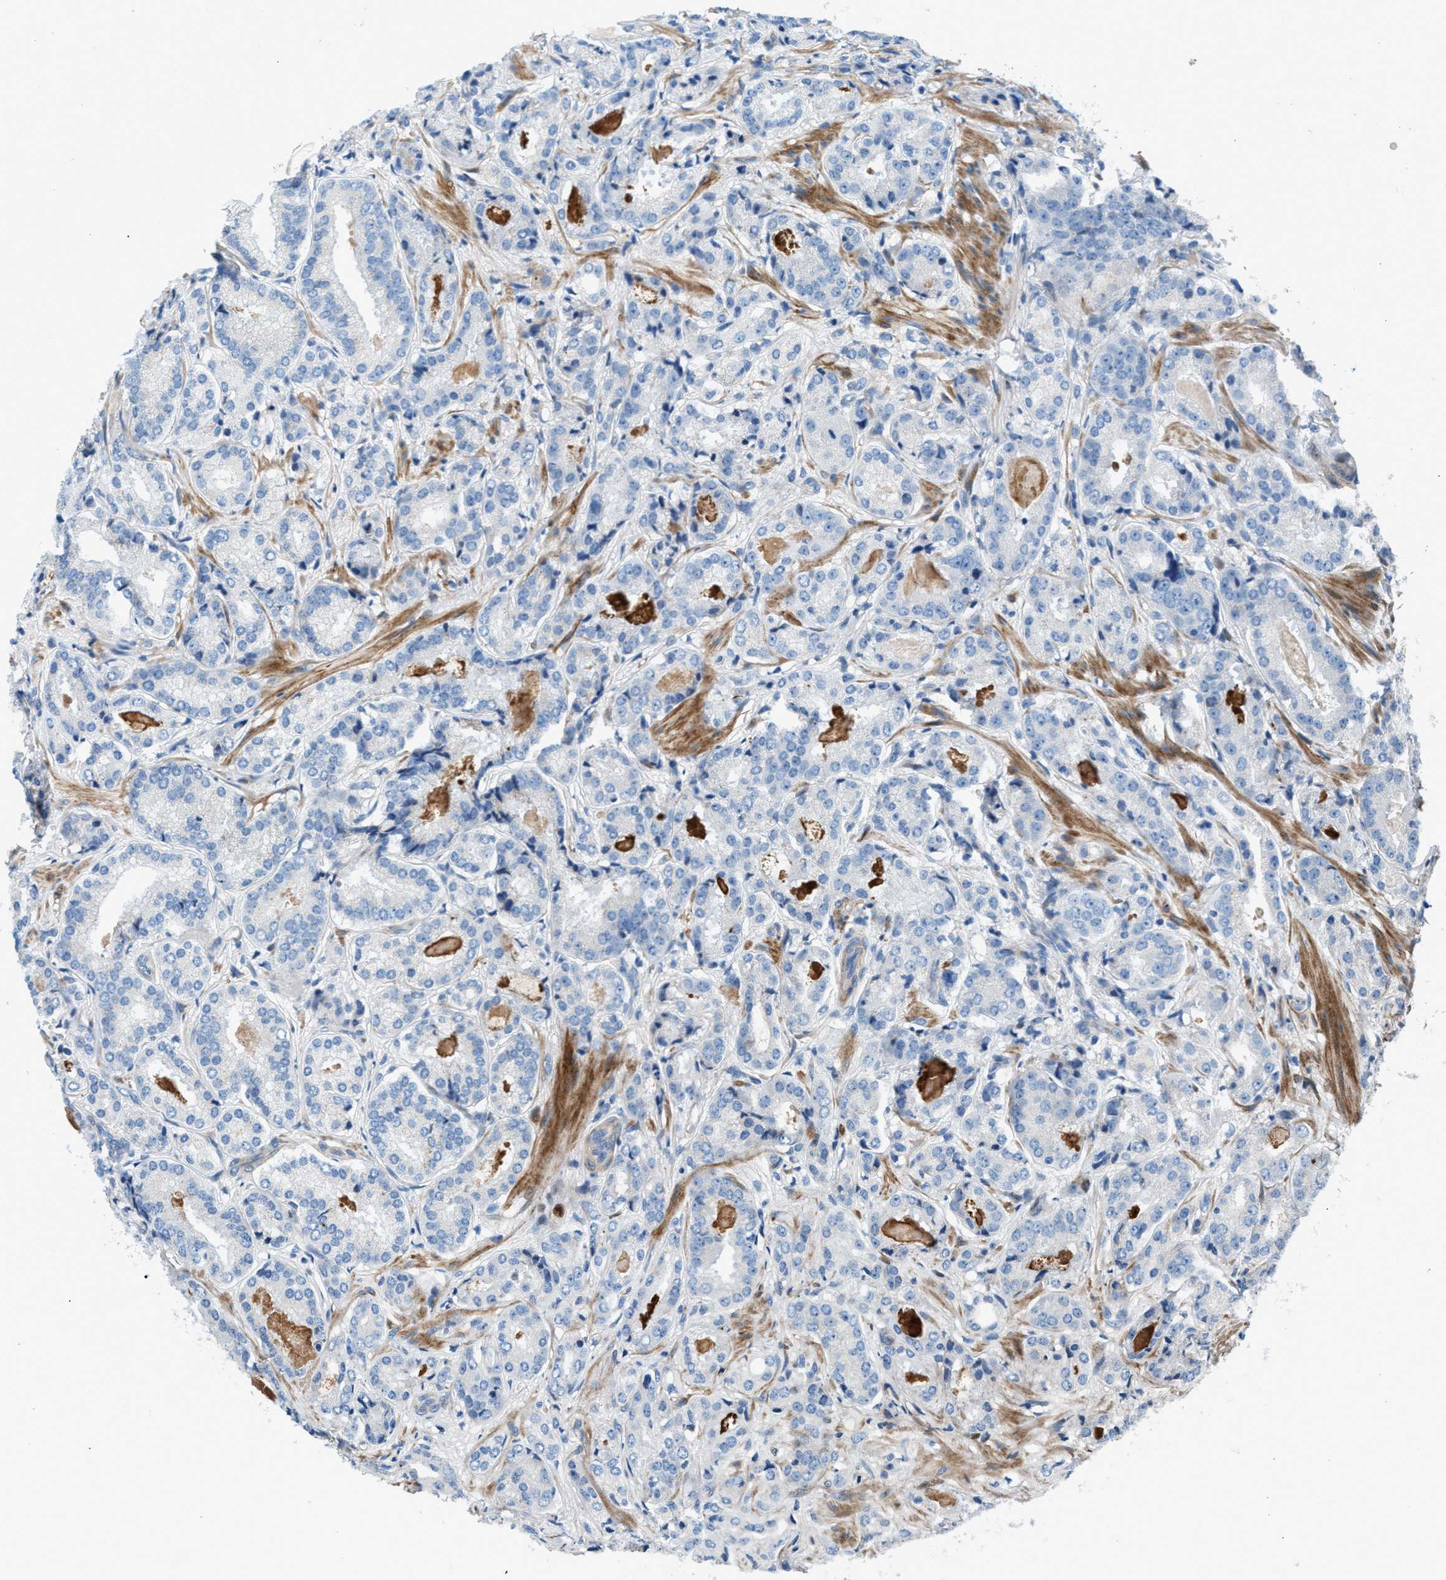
{"staining": {"intensity": "negative", "quantity": "none", "location": "none"}, "tissue": "prostate cancer", "cell_type": "Tumor cells", "image_type": "cancer", "snomed": [{"axis": "morphology", "description": "Adenocarcinoma, Low grade"}, {"axis": "topography", "description": "Prostate"}], "caption": "IHC image of neoplastic tissue: human adenocarcinoma (low-grade) (prostate) stained with DAB exhibits no significant protein positivity in tumor cells.", "gene": "CDRT4", "patient": {"sex": "male", "age": 69}}